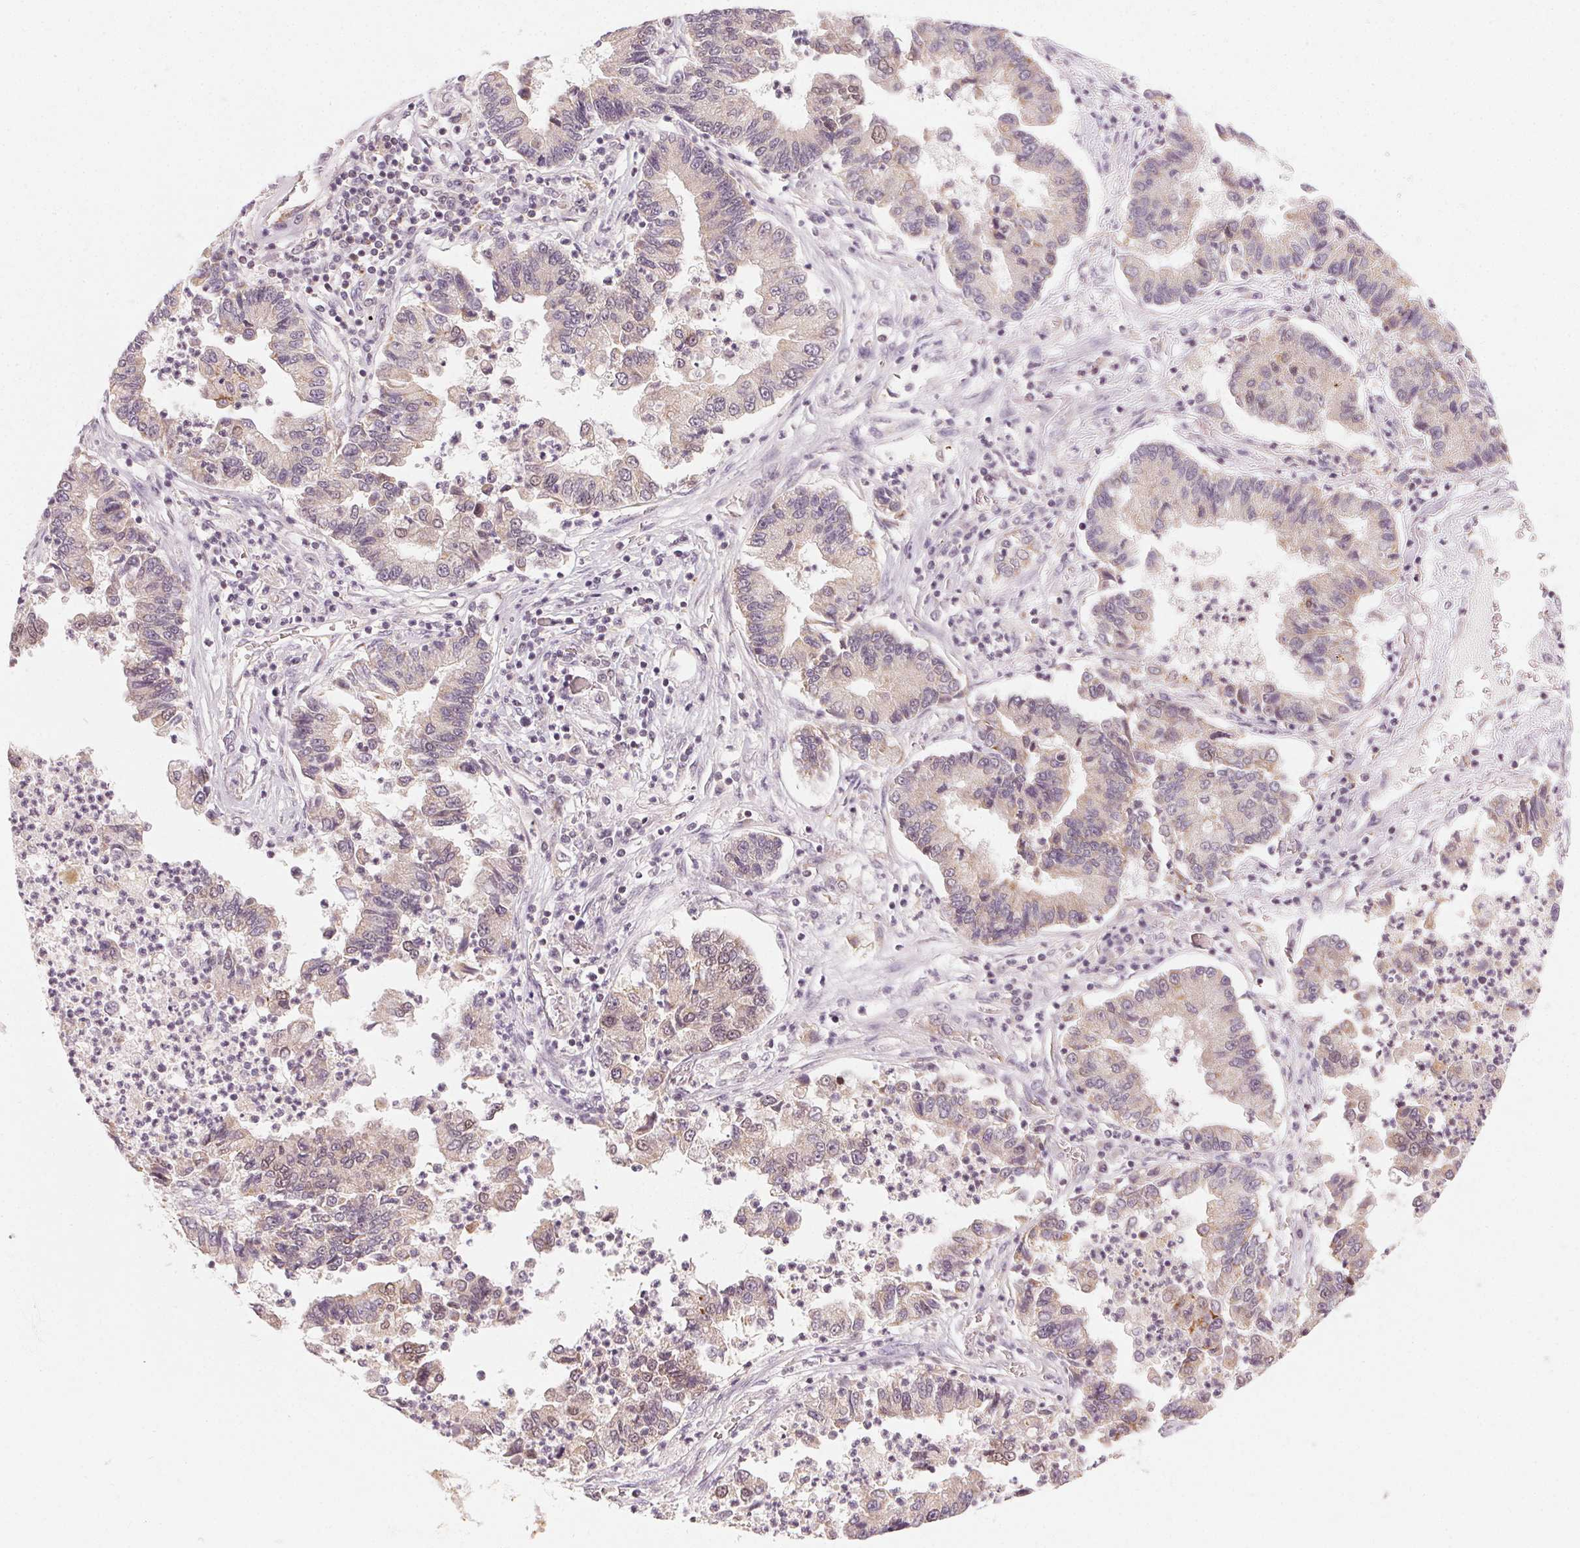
{"staining": {"intensity": "weak", "quantity": "<25%", "location": "cytoplasmic/membranous"}, "tissue": "lung cancer", "cell_type": "Tumor cells", "image_type": "cancer", "snomed": [{"axis": "morphology", "description": "Adenocarcinoma, NOS"}, {"axis": "topography", "description": "Lung"}], "caption": "This is an IHC histopathology image of lung cancer (adenocarcinoma). There is no staining in tumor cells.", "gene": "NCOA4", "patient": {"sex": "female", "age": 57}}